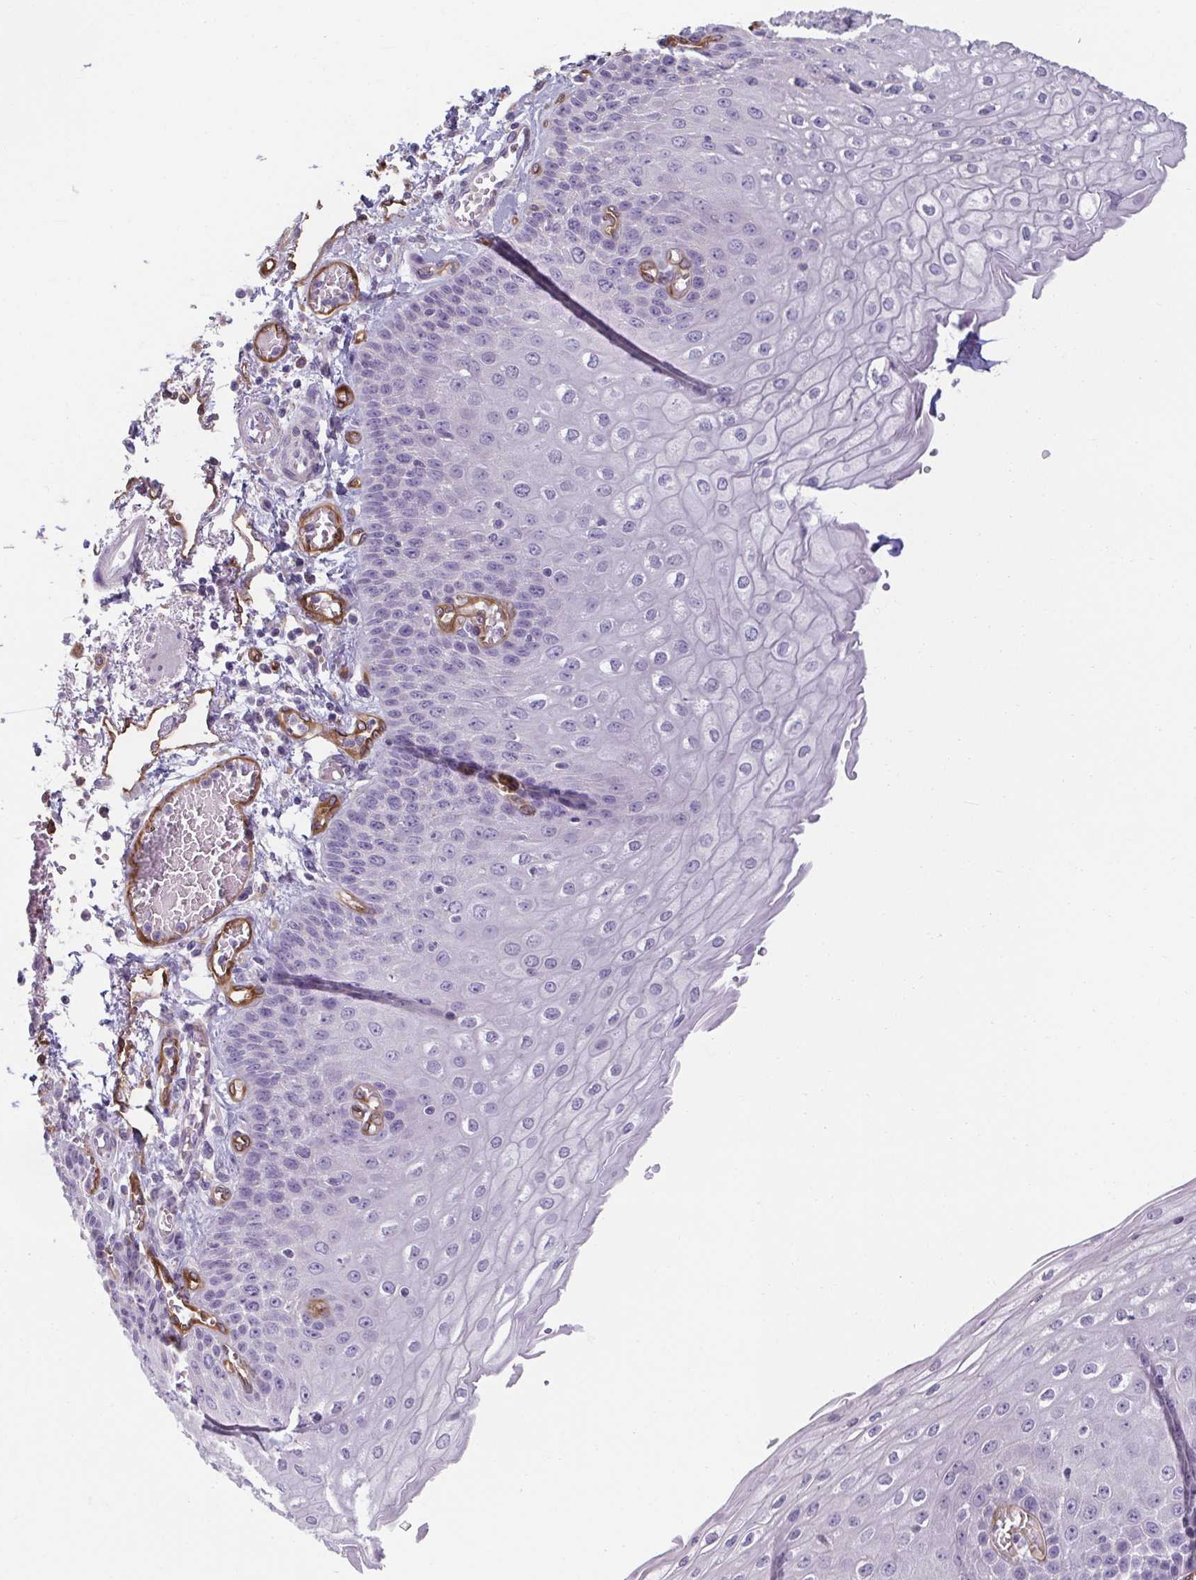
{"staining": {"intensity": "negative", "quantity": "none", "location": "none"}, "tissue": "esophagus", "cell_type": "Squamous epithelial cells", "image_type": "normal", "snomed": [{"axis": "morphology", "description": "Normal tissue, NOS"}, {"axis": "morphology", "description": "Adenocarcinoma, NOS"}, {"axis": "topography", "description": "Esophagus"}], "caption": "Squamous epithelial cells show no significant staining in unremarkable esophagus.", "gene": "PDE2A", "patient": {"sex": "male", "age": 81}}